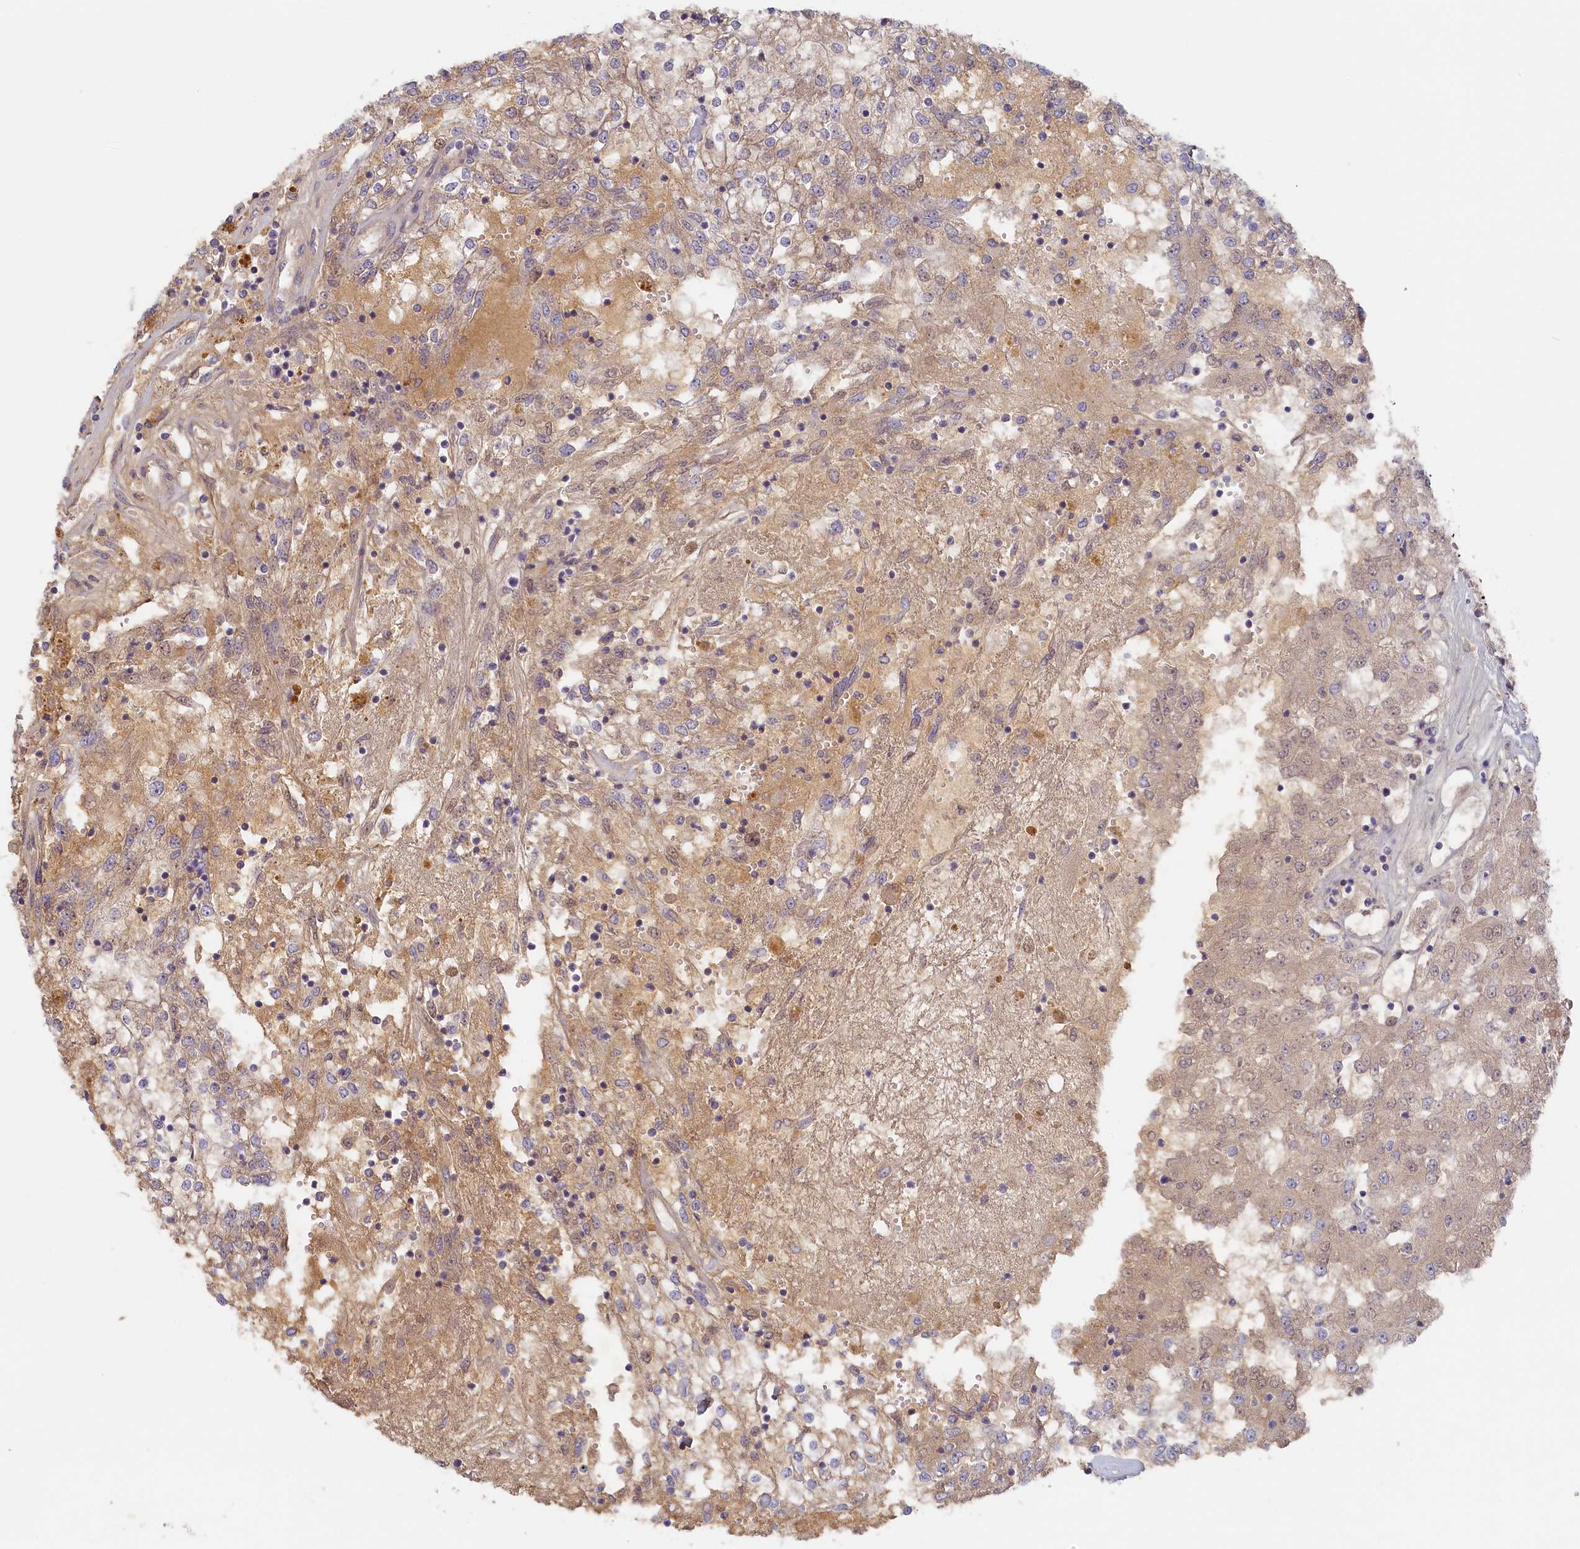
{"staining": {"intensity": "weak", "quantity": "<25%", "location": "cytoplasmic/membranous"}, "tissue": "renal cancer", "cell_type": "Tumor cells", "image_type": "cancer", "snomed": [{"axis": "morphology", "description": "Adenocarcinoma, NOS"}, {"axis": "topography", "description": "Kidney"}], "caption": "This is a micrograph of immunohistochemistry (IHC) staining of renal adenocarcinoma, which shows no staining in tumor cells. (DAB immunohistochemistry (IHC) visualized using brightfield microscopy, high magnification).", "gene": "STX16", "patient": {"sex": "female", "age": 52}}